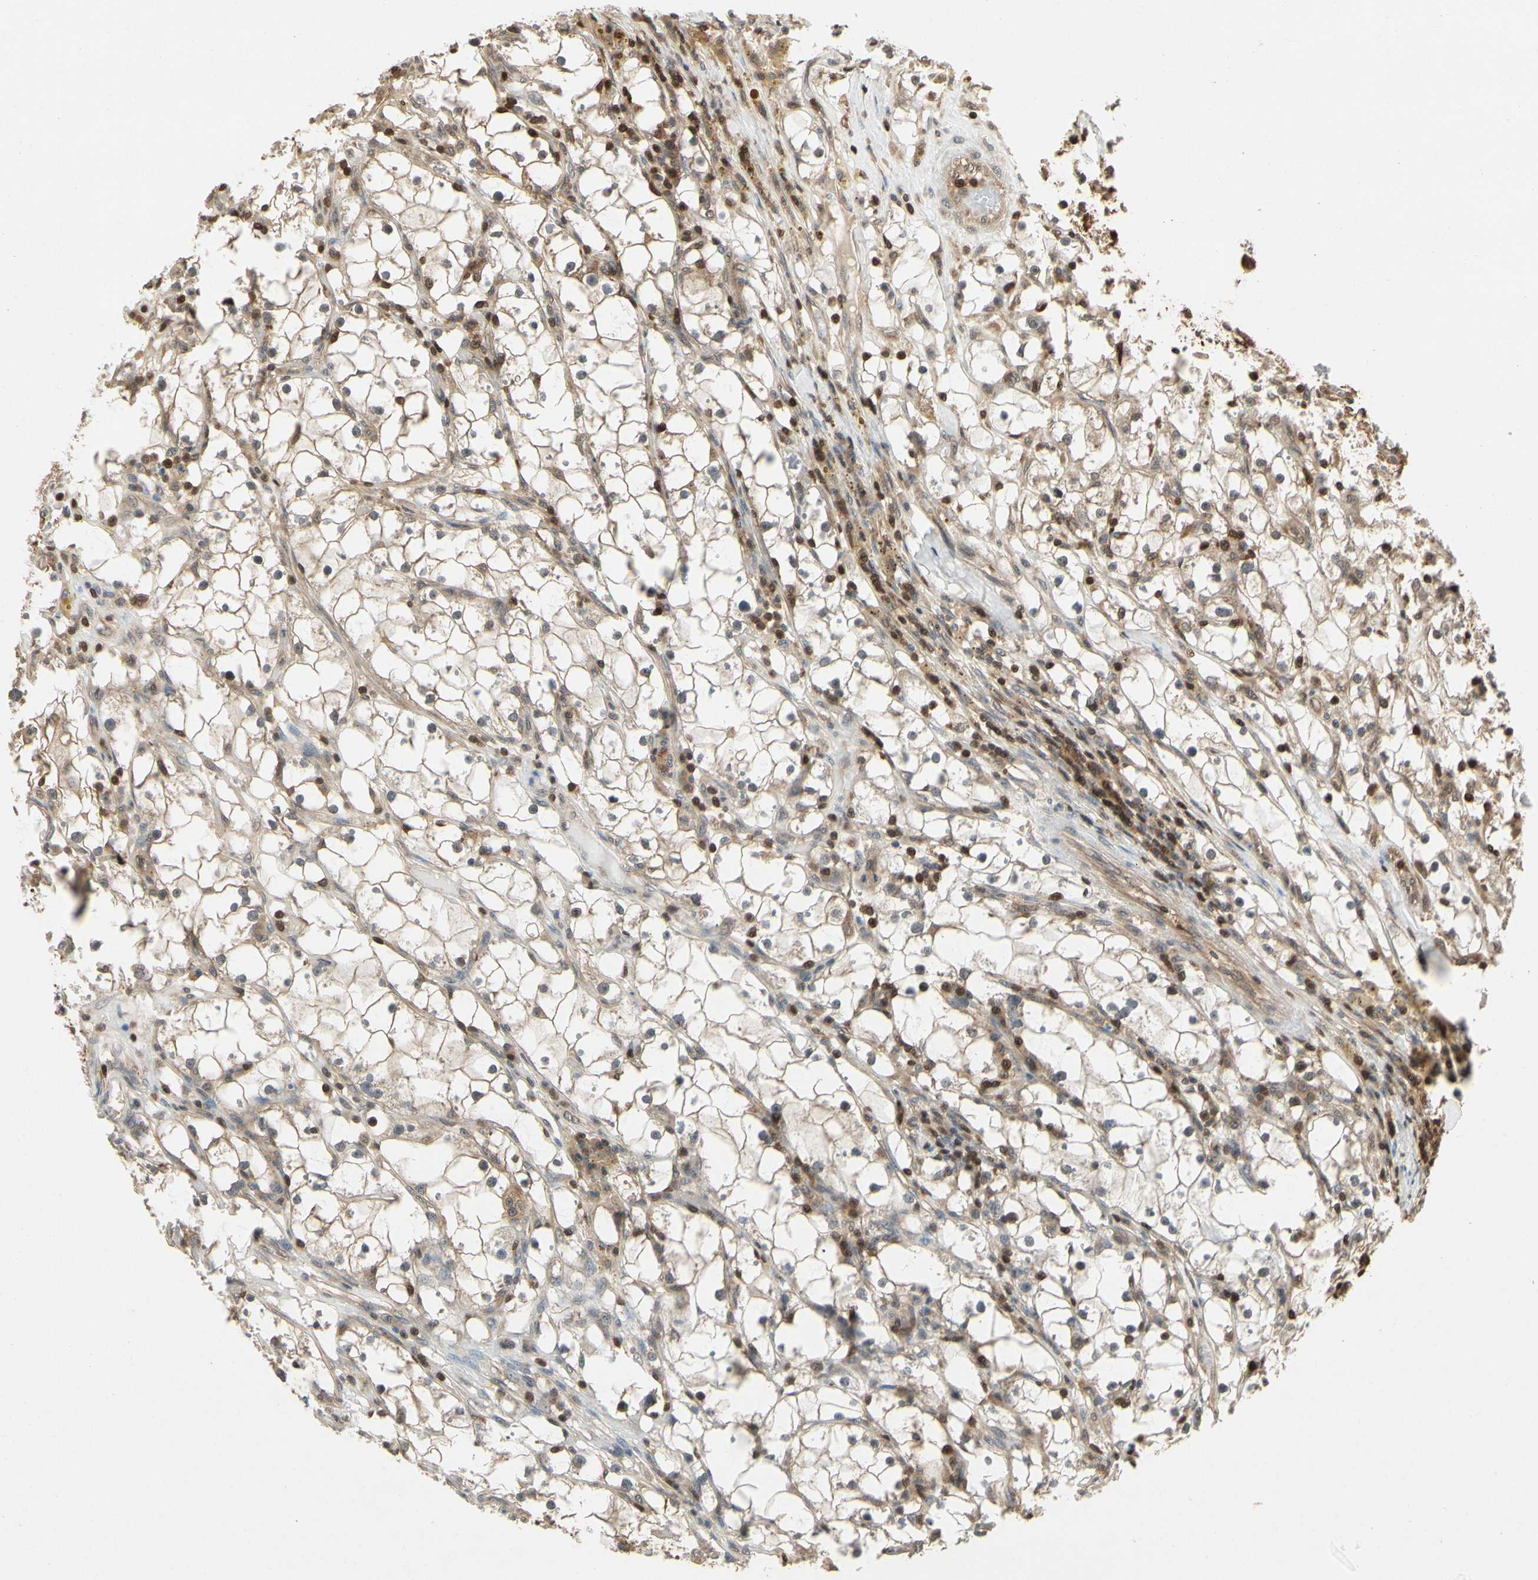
{"staining": {"intensity": "moderate", "quantity": "25%-75%", "location": "cytoplasmic/membranous"}, "tissue": "renal cancer", "cell_type": "Tumor cells", "image_type": "cancer", "snomed": [{"axis": "morphology", "description": "Adenocarcinoma, NOS"}, {"axis": "topography", "description": "Kidney"}], "caption": "Adenocarcinoma (renal) stained with a protein marker demonstrates moderate staining in tumor cells.", "gene": "YWHAQ", "patient": {"sex": "male", "age": 56}}